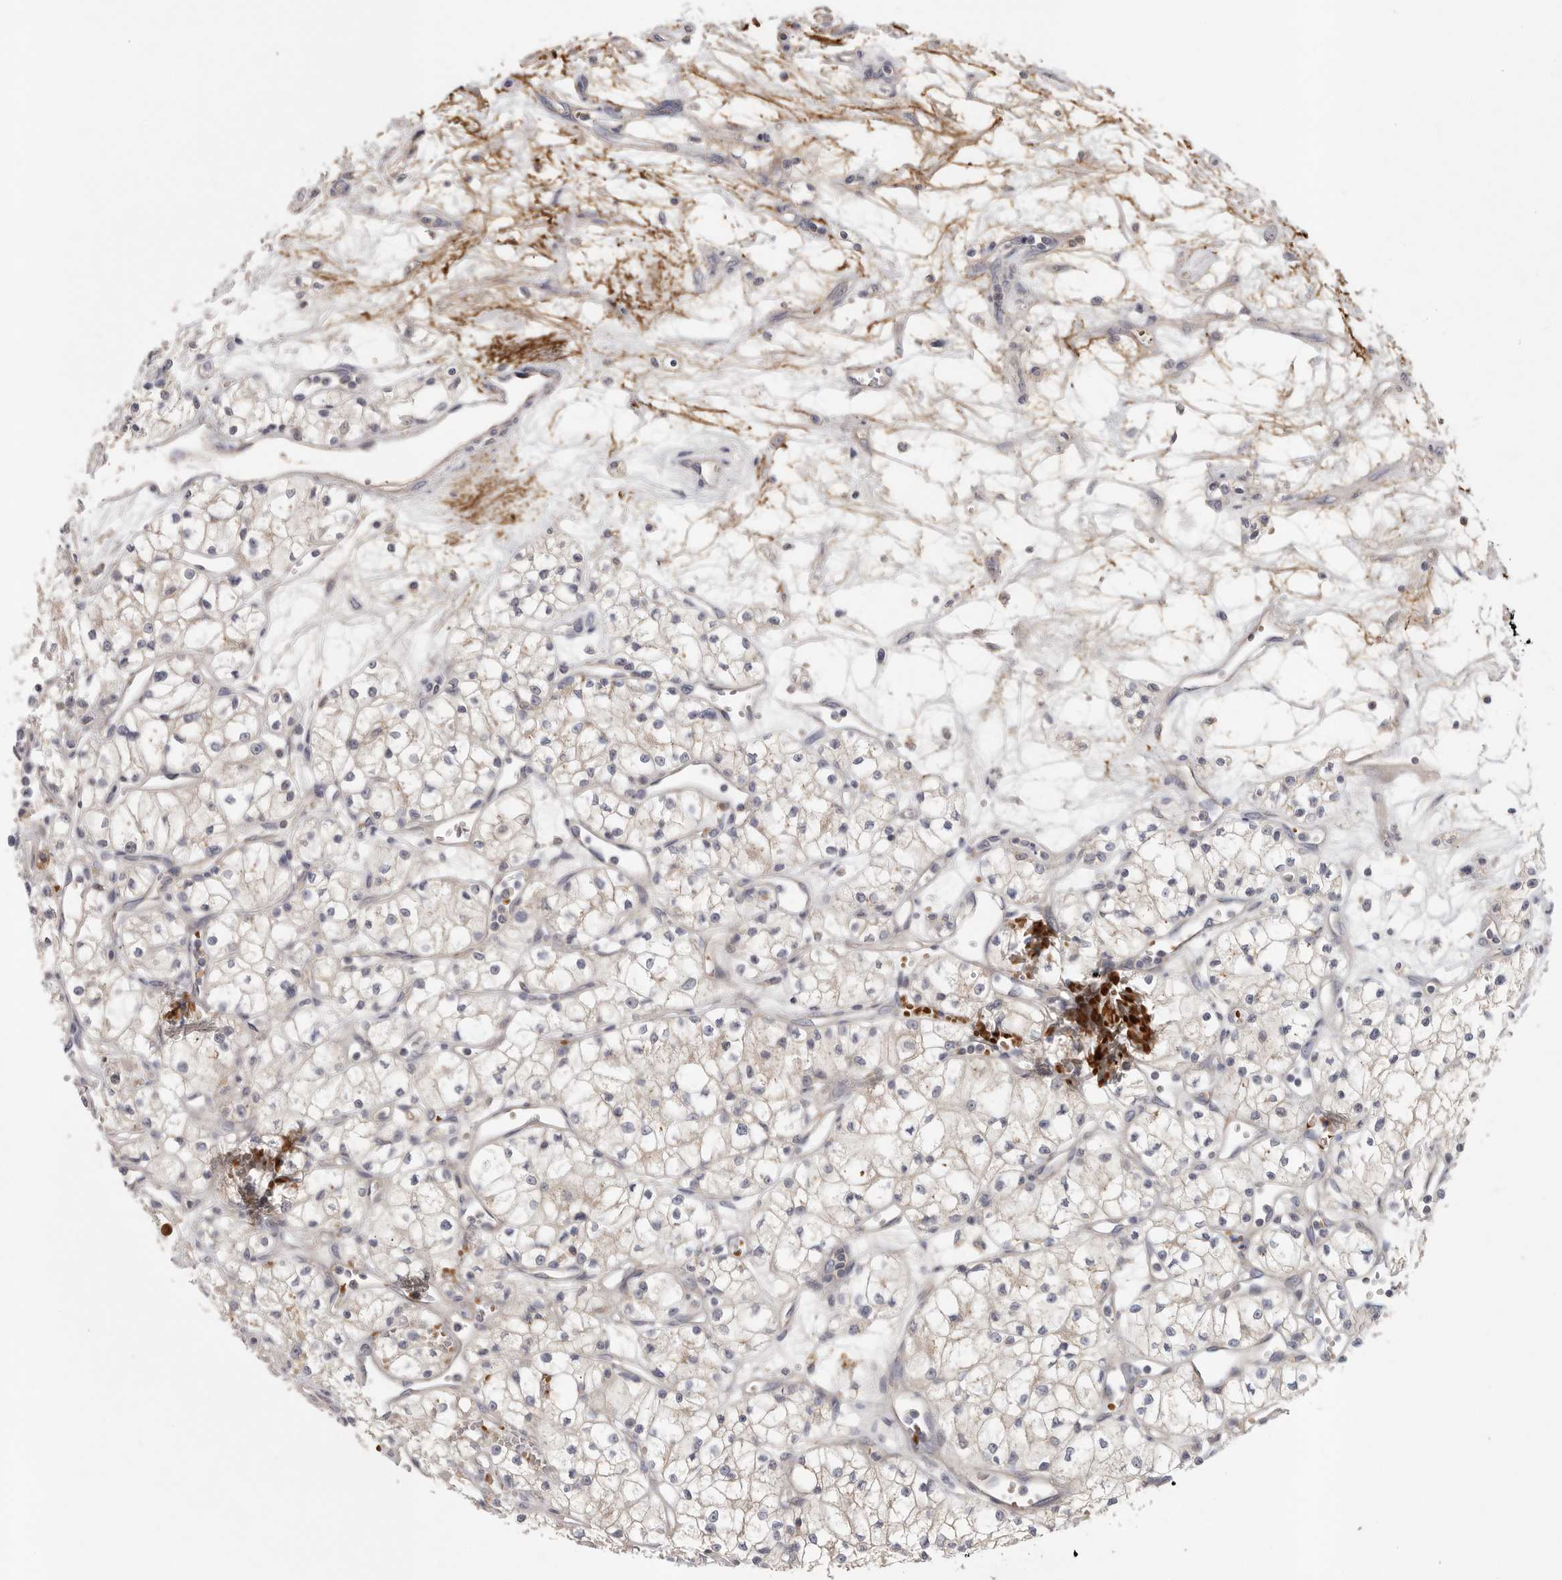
{"staining": {"intensity": "weak", "quantity": "<25%", "location": "cytoplasmic/membranous"}, "tissue": "renal cancer", "cell_type": "Tumor cells", "image_type": "cancer", "snomed": [{"axis": "morphology", "description": "Adenocarcinoma, NOS"}, {"axis": "topography", "description": "Kidney"}], "caption": "High power microscopy photomicrograph of an IHC micrograph of renal cancer, revealing no significant positivity in tumor cells.", "gene": "CFAP298", "patient": {"sex": "male", "age": 59}}